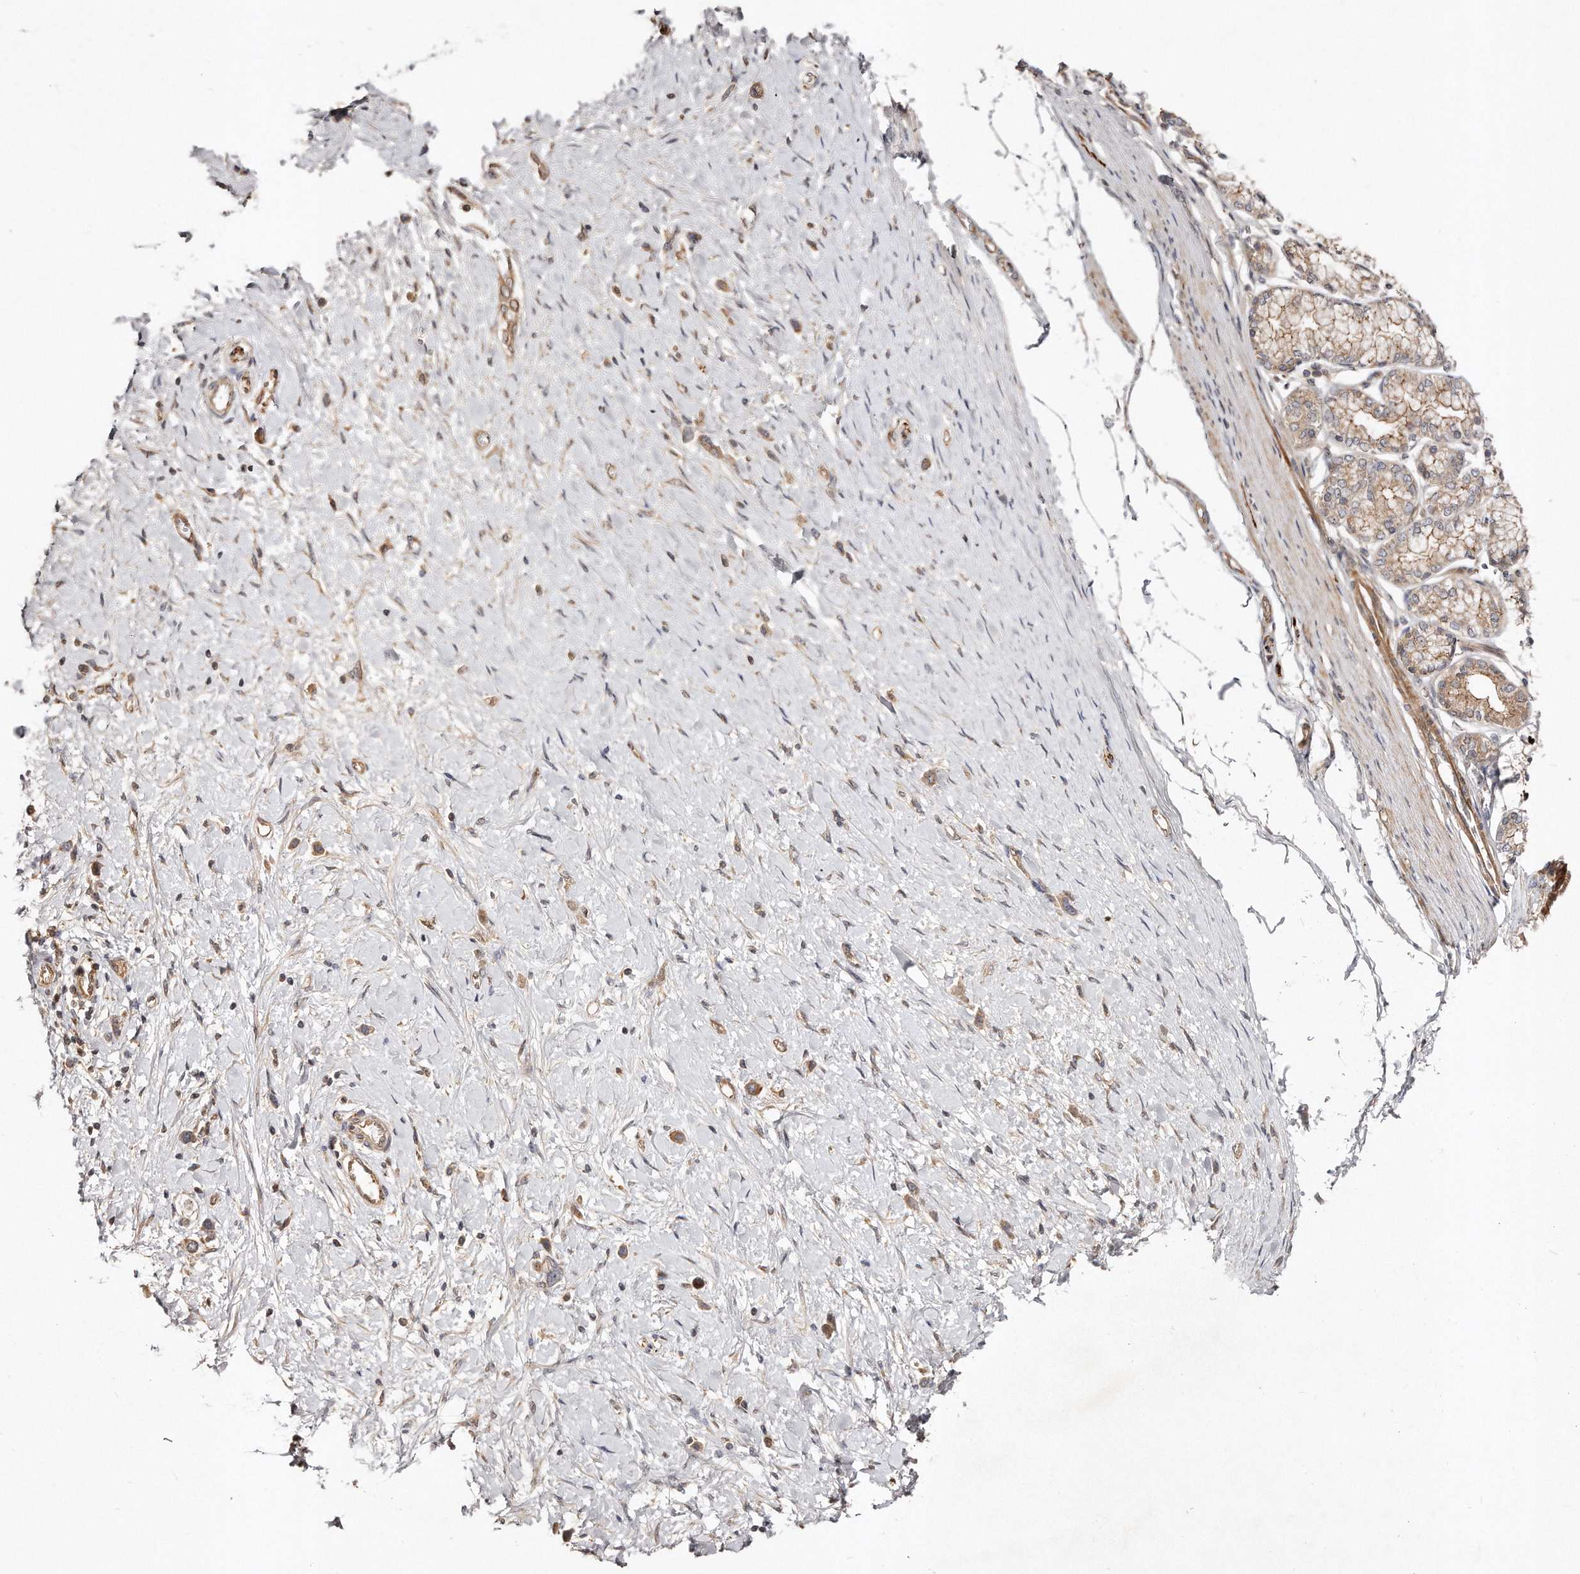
{"staining": {"intensity": "weak", "quantity": ">75%", "location": "cytoplasmic/membranous"}, "tissue": "stomach cancer", "cell_type": "Tumor cells", "image_type": "cancer", "snomed": [{"axis": "morphology", "description": "Adenocarcinoma, NOS"}, {"axis": "topography", "description": "Stomach"}], "caption": "Protein staining of stomach cancer (adenocarcinoma) tissue exhibits weak cytoplasmic/membranous staining in approximately >75% of tumor cells. The staining is performed using DAB brown chromogen to label protein expression. The nuclei are counter-stained blue using hematoxylin.", "gene": "GBP4", "patient": {"sex": "female", "age": 65}}